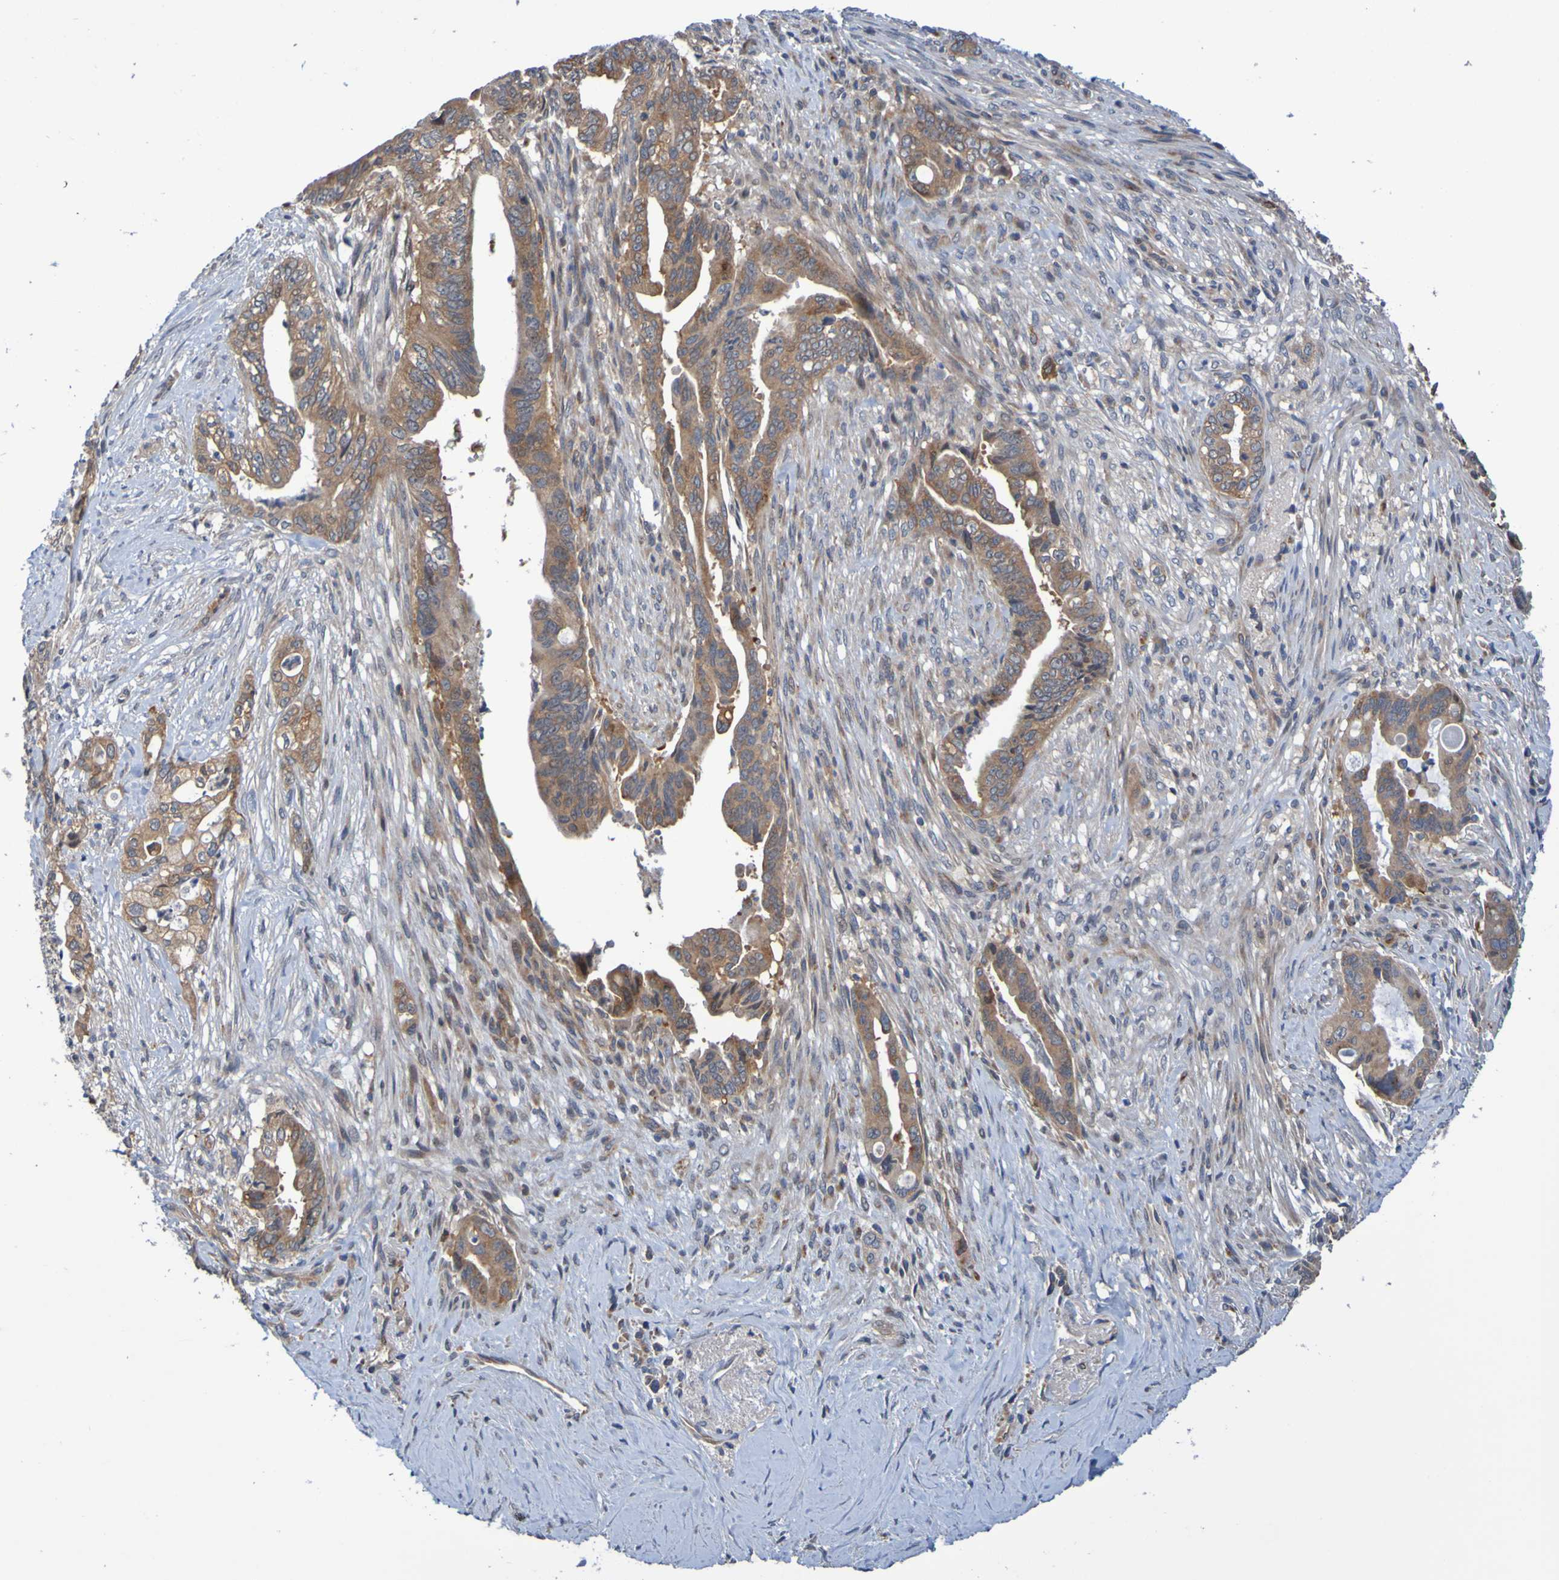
{"staining": {"intensity": "moderate", "quantity": ">75%", "location": "cytoplasmic/membranous"}, "tissue": "pancreatic cancer", "cell_type": "Tumor cells", "image_type": "cancer", "snomed": [{"axis": "morphology", "description": "Adenocarcinoma, NOS"}, {"axis": "topography", "description": "Pancreas"}], "caption": "The photomicrograph demonstrates immunohistochemical staining of pancreatic adenocarcinoma. There is moderate cytoplasmic/membranous staining is seen in approximately >75% of tumor cells.", "gene": "SDK1", "patient": {"sex": "male", "age": 70}}